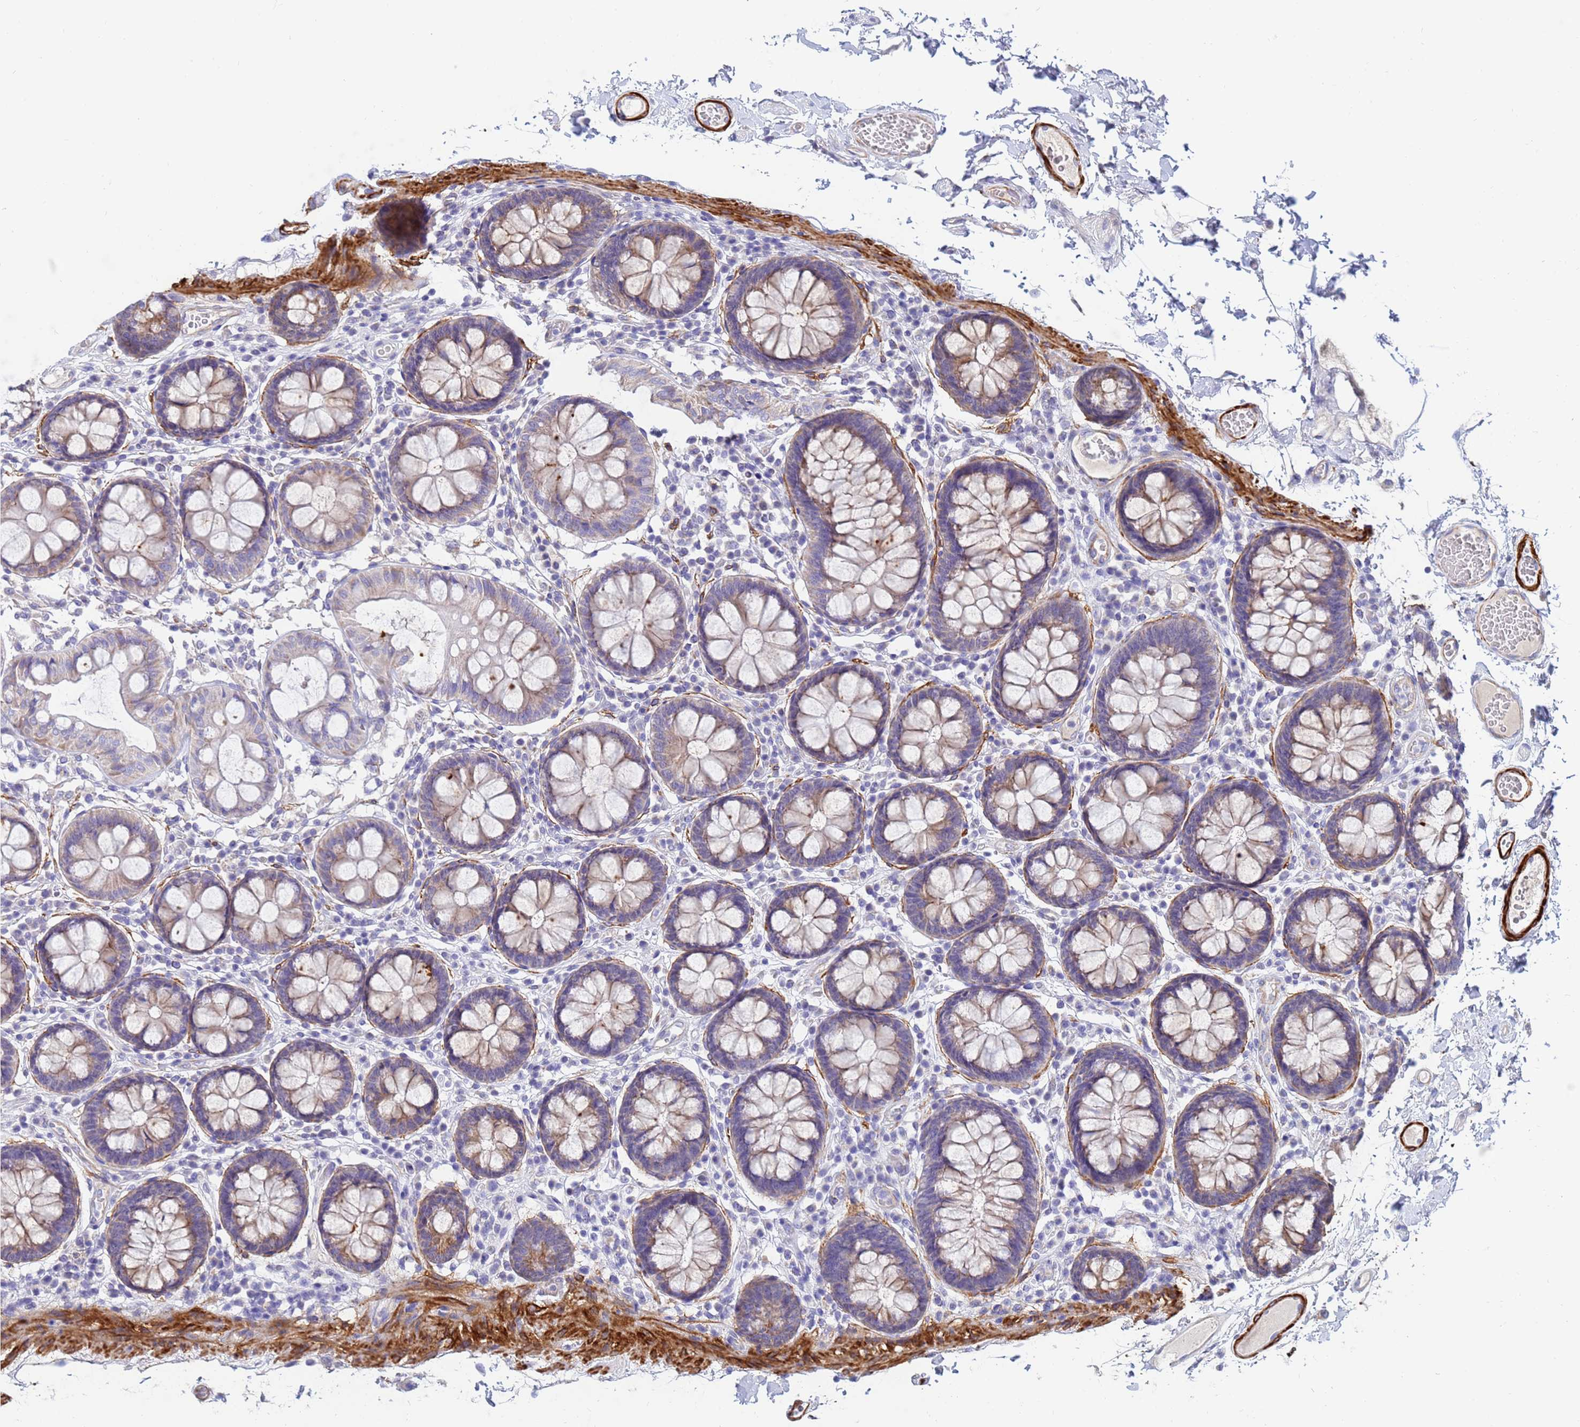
{"staining": {"intensity": "moderate", "quantity": "25%-75%", "location": "cytoplasmic/membranous"}, "tissue": "colon", "cell_type": "Endothelial cells", "image_type": "normal", "snomed": [{"axis": "morphology", "description": "Normal tissue, NOS"}, {"axis": "topography", "description": "Colon"}], "caption": "Colon stained with DAB IHC exhibits medium levels of moderate cytoplasmic/membranous positivity in approximately 25%-75% of endothelial cells. The staining was performed using DAB (3,3'-diaminobenzidine), with brown indicating positive protein expression. Nuclei are stained blue with hematoxylin.", "gene": "SDR39U1", "patient": {"sex": "male", "age": 84}}